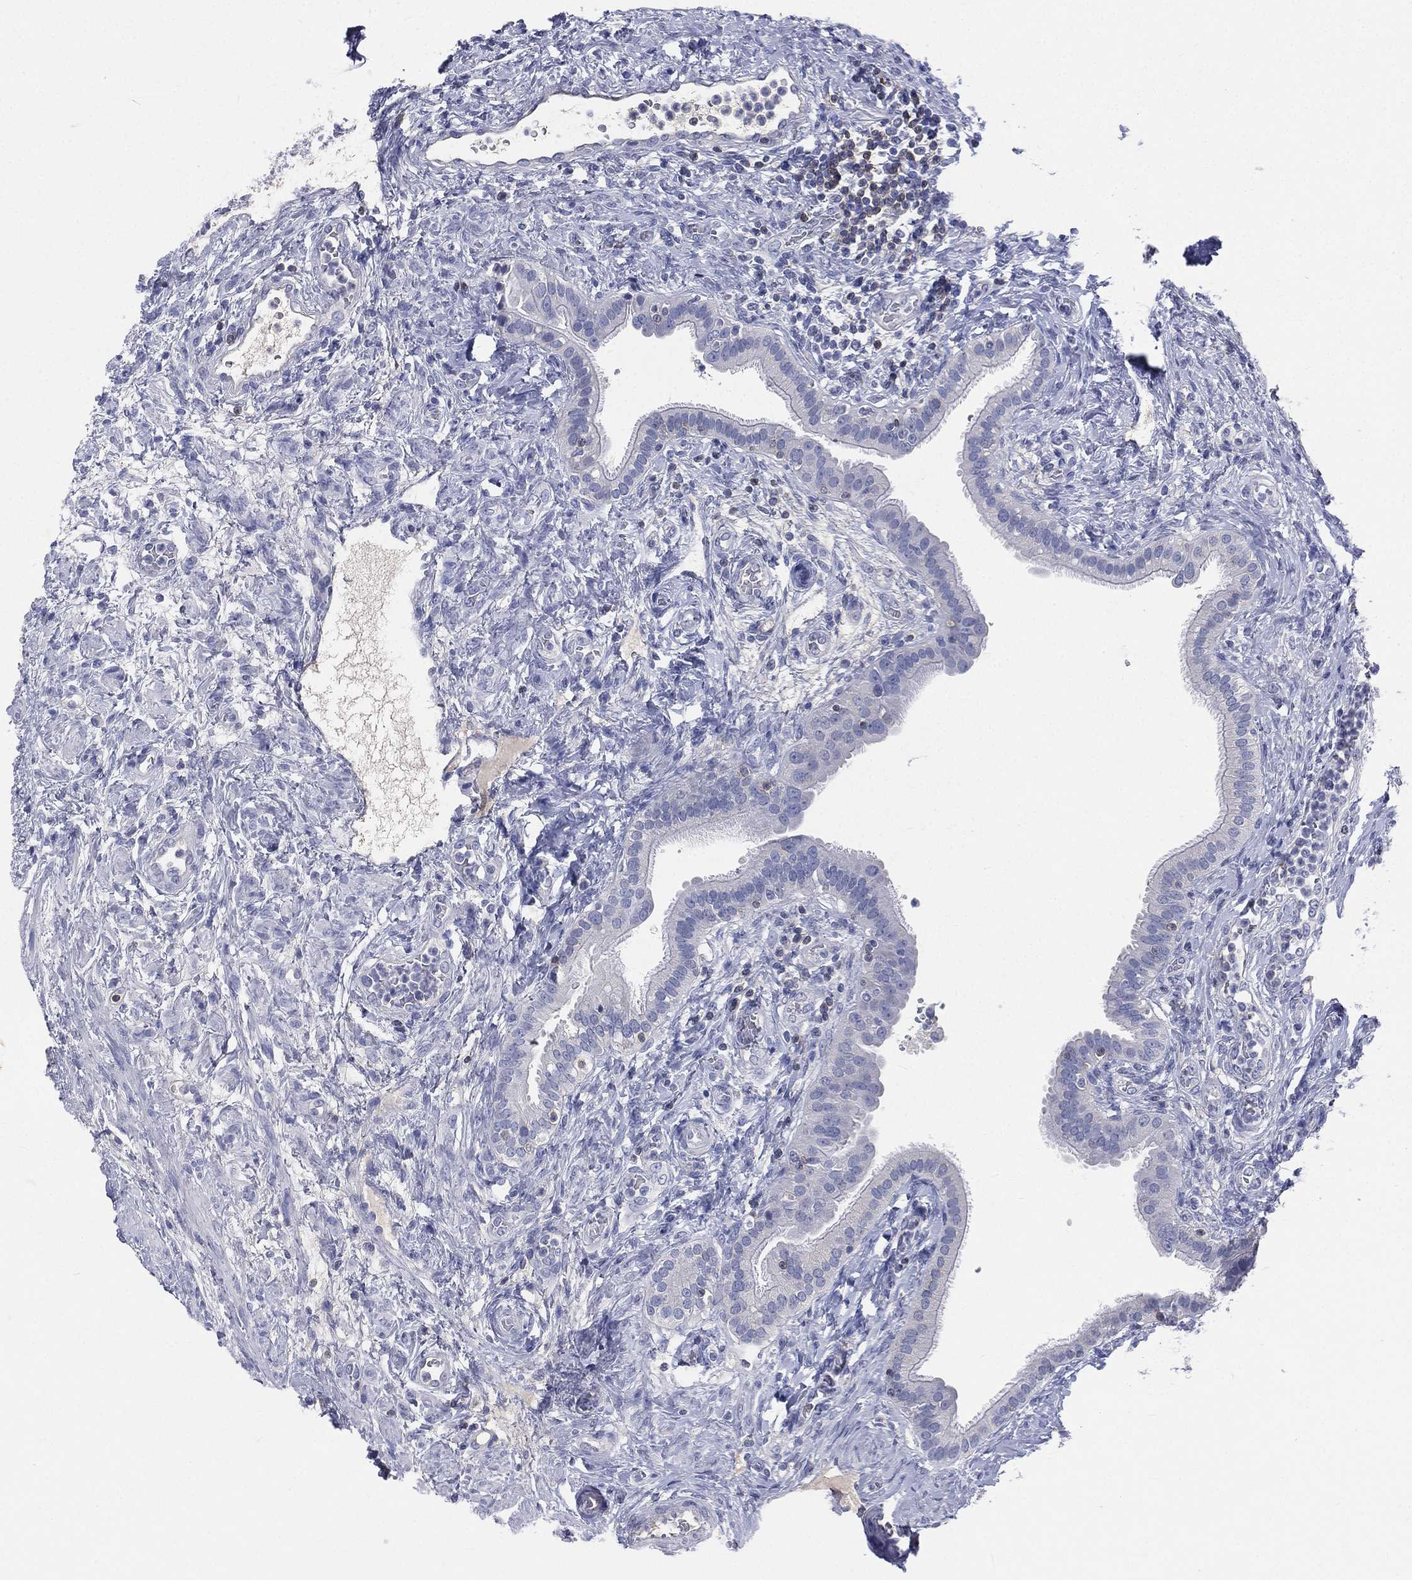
{"staining": {"intensity": "negative", "quantity": "none", "location": "none"}, "tissue": "fallopian tube", "cell_type": "Glandular cells", "image_type": "normal", "snomed": [{"axis": "morphology", "description": "Normal tissue, NOS"}, {"axis": "topography", "description": "Fallopian tube"}], "caption": "Immunohistochemistry image of unremarkable fallopian tube stained for a protein (brown), which exhibits no staining in glandular cells. The staining was performed using DAB (3,3'-diaminobenzidine) to visualize the protein expression in brown, while the nuclei were stained in blue with hematoxylin (Magnification: 20x).", "gene": "CD3D", "patient": {"sex": "female", "age": 41}}